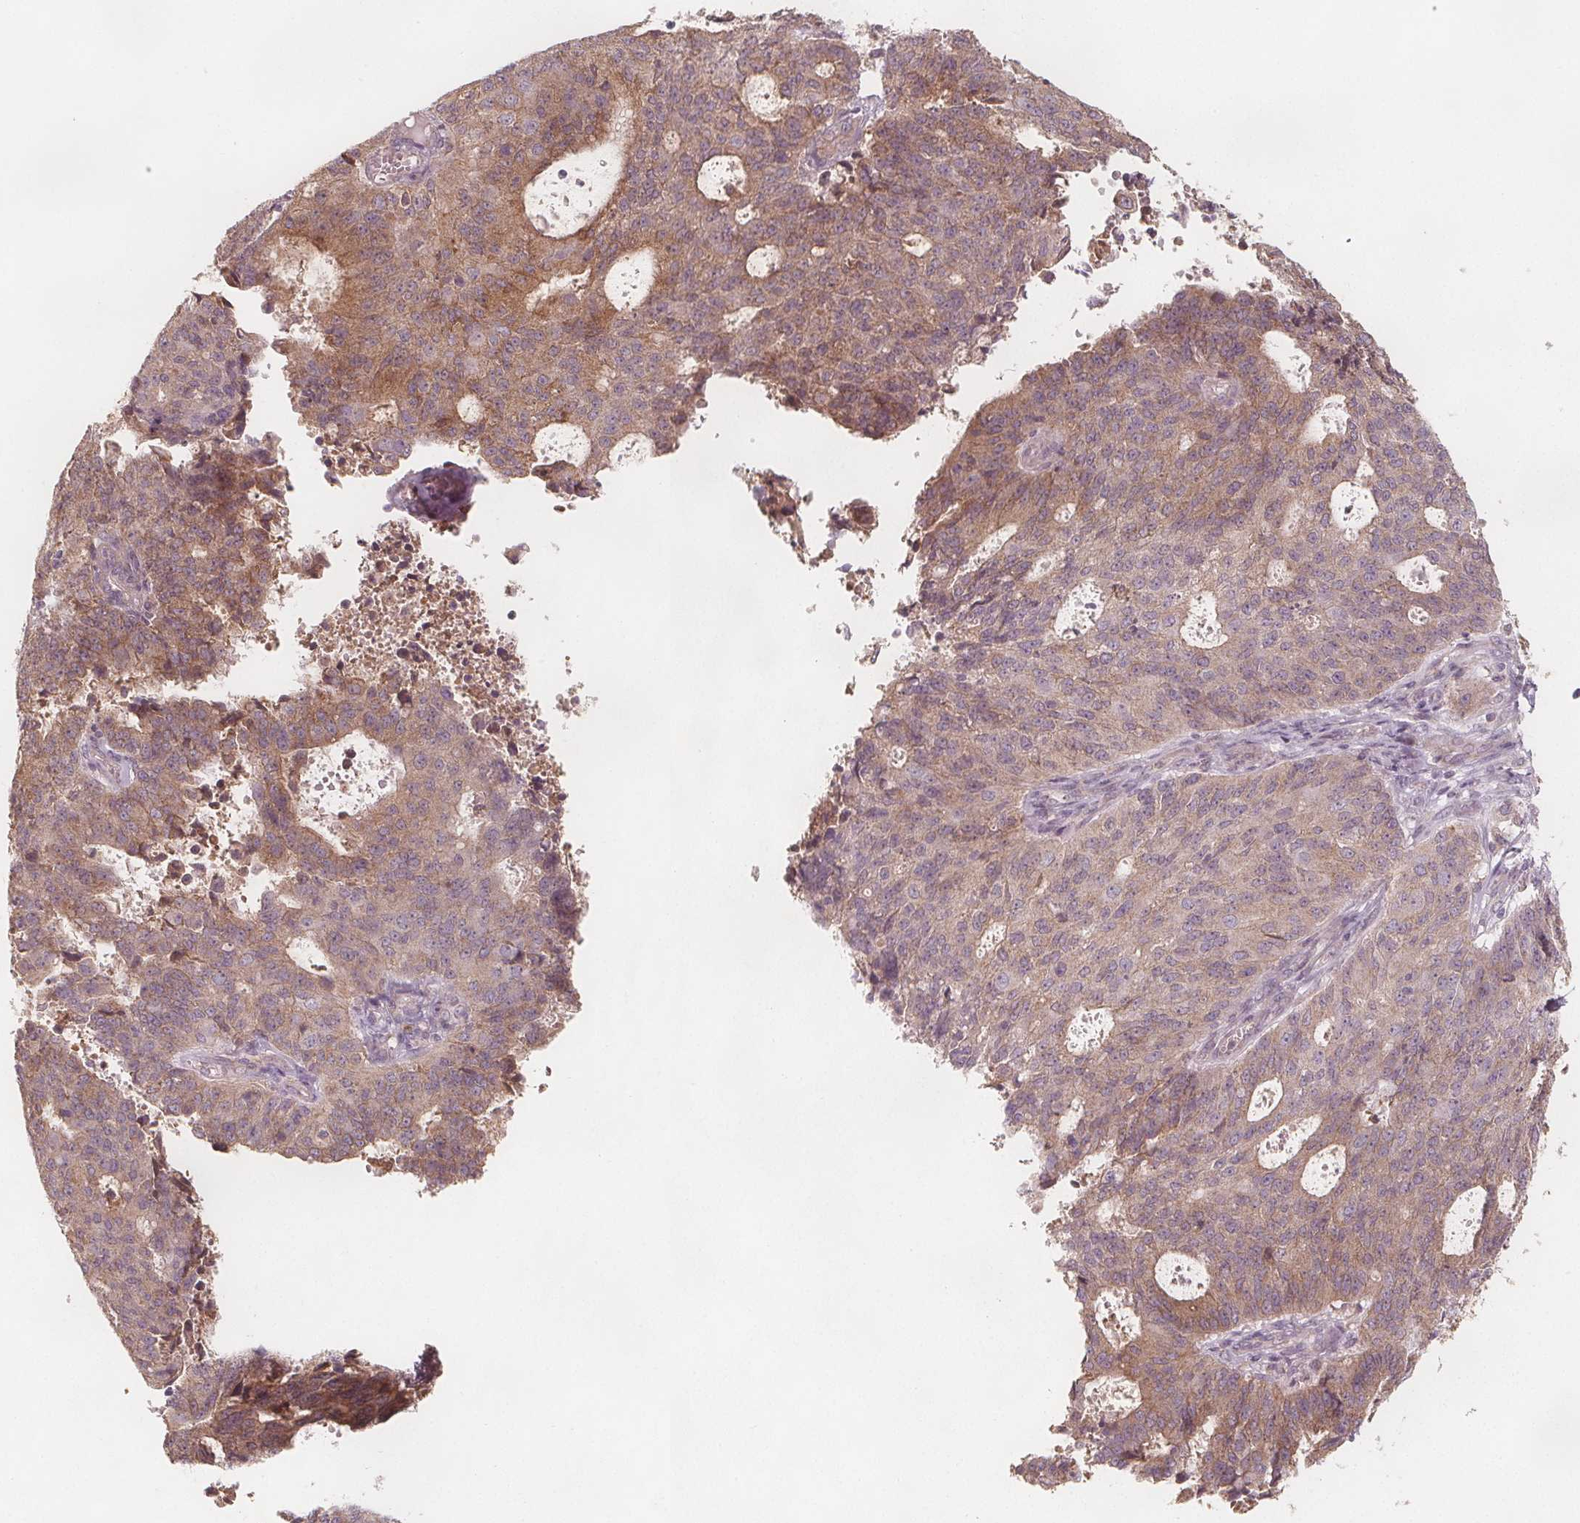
{"staining": {"intensity": "weak", "quantity": ">75%", "location": "cytoplasmic/membranous"}, "tissue": "endometrial cancer", "cell_type": "Tumor cells", "image_type": "cancer", "snomed": [{"axis": "morphology", "description": "Adenocarcinoma, NOS"}, {"axis": "topography", "description": "Endometrium"}], "caption": "High-power microscopy captured an IHC photomicrograph of endometrial cancer (adenocarcinoma), revealing weak cytoplasmic/membranous staining in approximately >75% of tumor cells.", "gene": "NCSTN", "patient": {"sex": "female", "age": 82}}